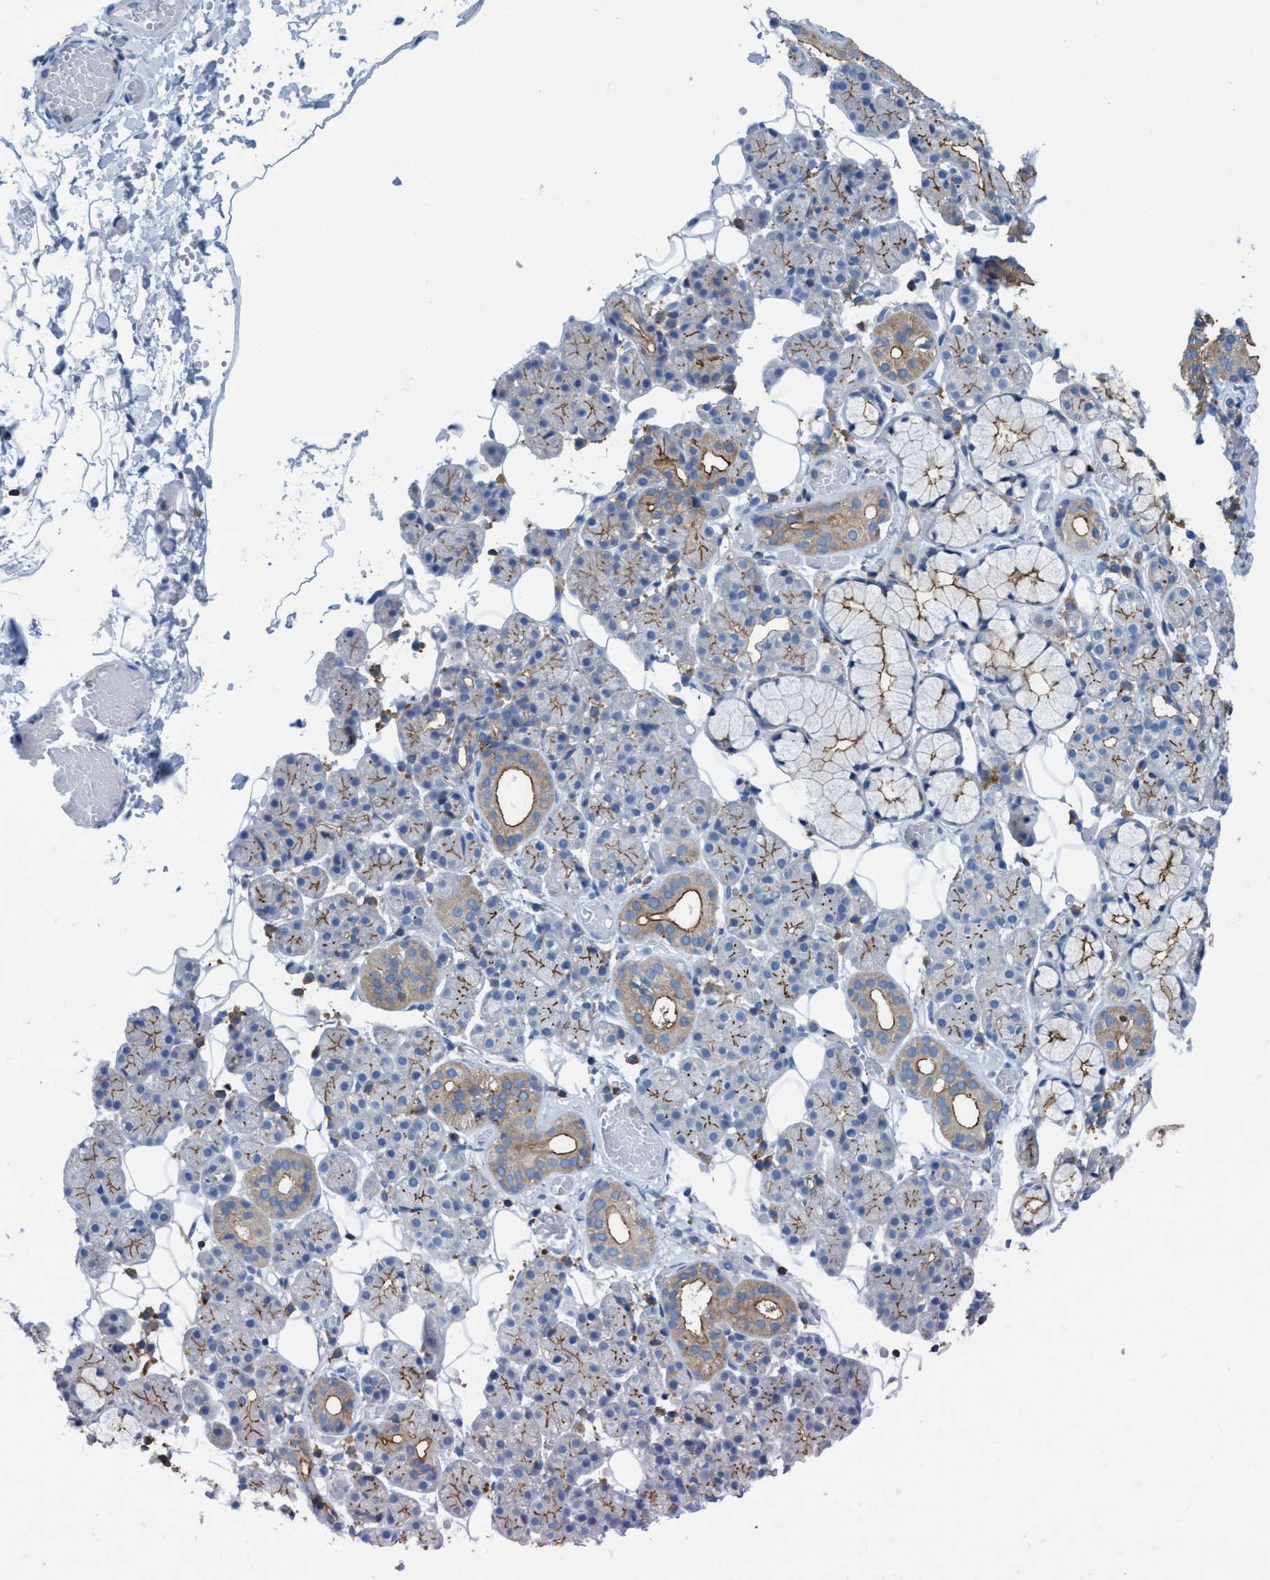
{"staining": {"intensity": "moderate", "quantity": "25%-75%", "location": "cytoplasmic/membranous"}, "tissue": "salivary gland", "cell_type": "Glandular cells", "image_type": "normal", "snomed": [{"axis": "morphology", "description": "Normal tissue, NOS"}, {"axis": "topography", "description": "Salivary gland"}], "caption": "A high-resolution histopathology image shows IHC staining of benign salivary gland, which displays moderate cytoplasmic/membranous positivity in about 25%-75% of glandular cells.", "gene": "EZR", "patient": {"sex": "male", "age": 63}}